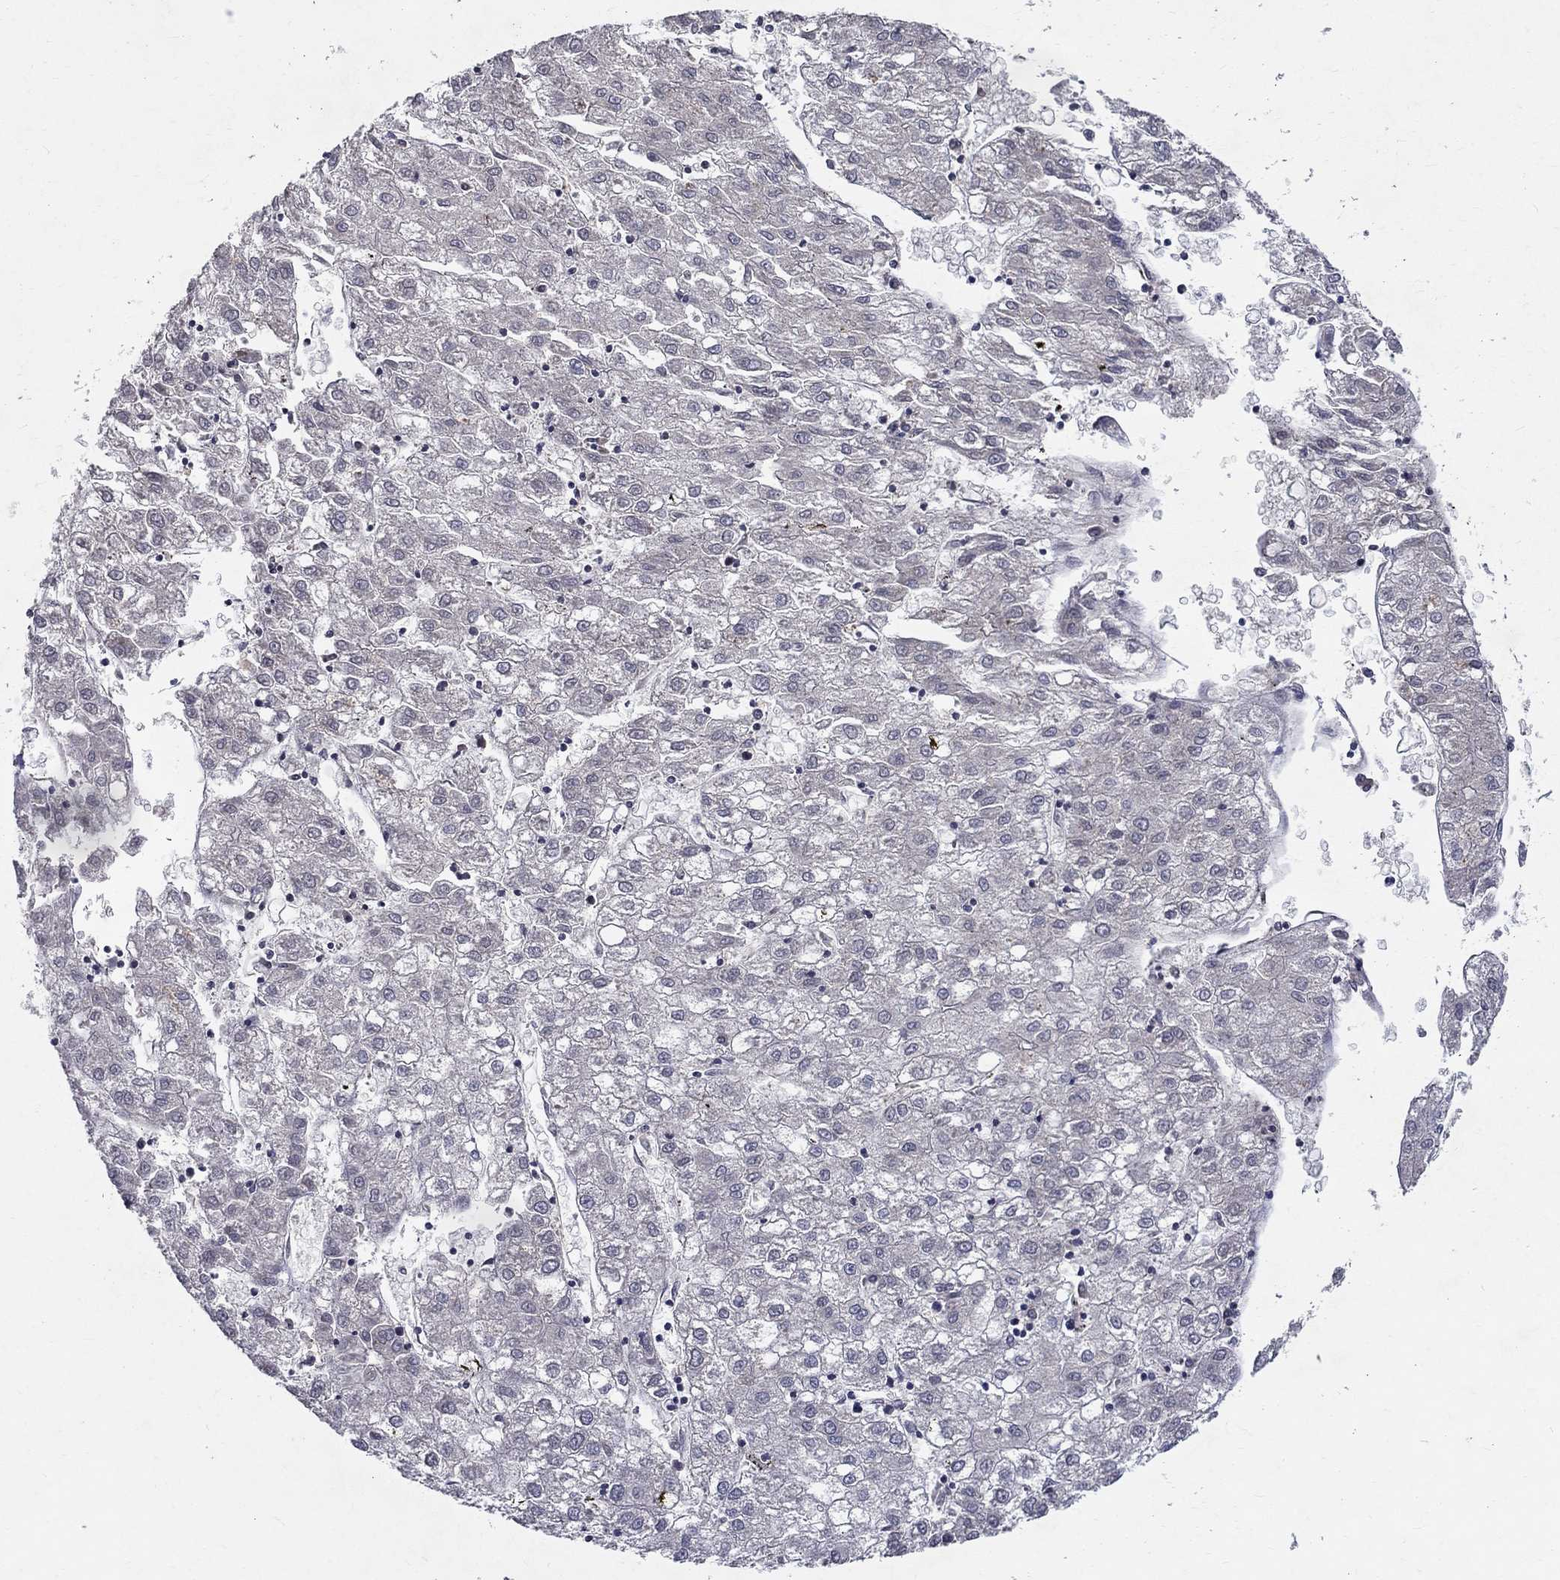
{"staining": {"intensity": "negative", "quantity": "none", "location": "none"}, "tissue": "liver cancer", "cell_type": "Tumor cells", "image_type": "cancer", "snomed": [{"axis": "morphology", "description": "Carcinoma, Hepatocellular, NOS"}, {"axis": "topography", "description": "Liver"}], "caption": "IHC micrograph of neoplastic tissue: human liver hepatocellular carcinoma stained with DAB demonstrates no significant protein expression in tumor cells.", "gene": "SLC4A10", "patient": {"sex": "male", "age": 72}}